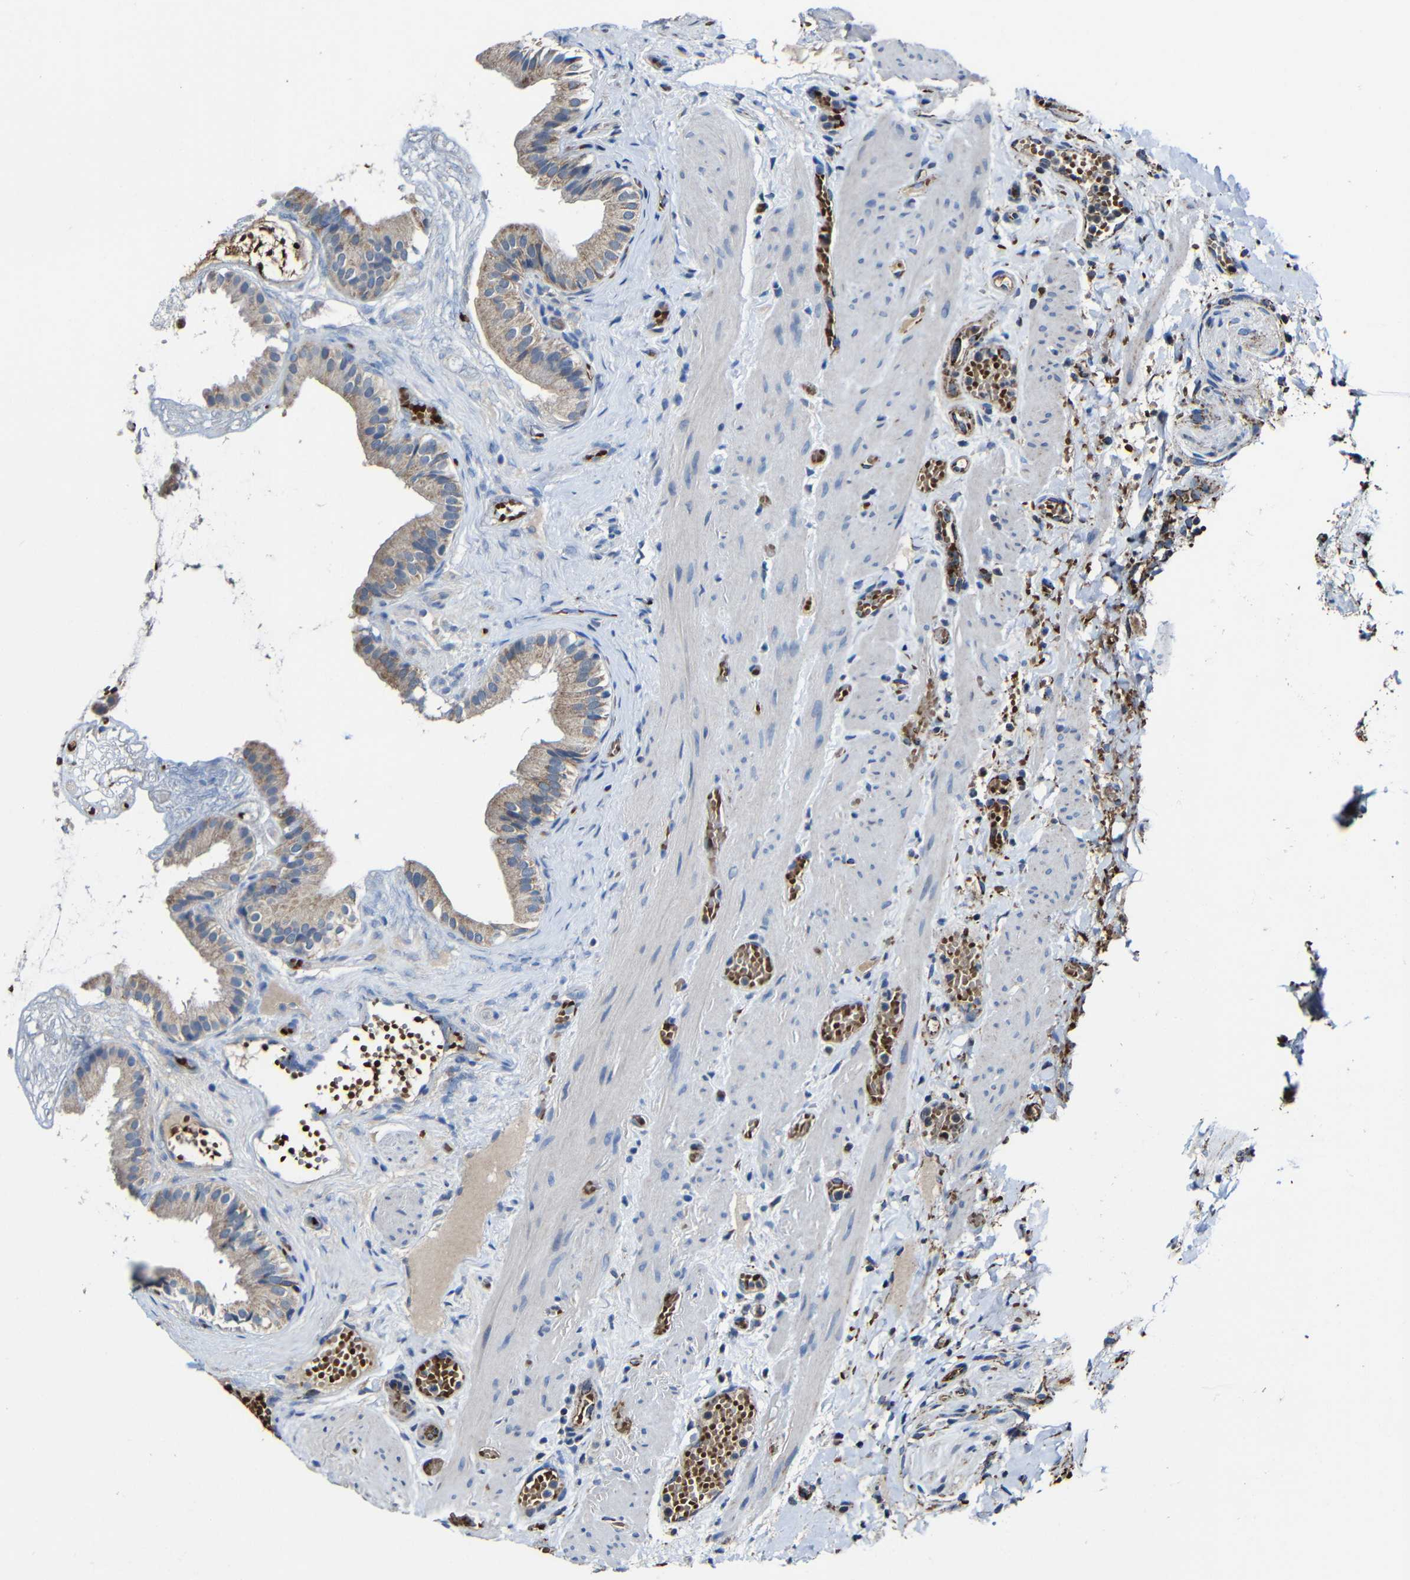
{"staining": {"intensity": "moderate", "quantity": ">75%", "location": "cytoplasmic/membranous"}, "tissue": "gallbladder", "cell_type": "Glandular cells", "image_type": "normal", "snomed": [{"axis": "morphology", "description": "Normal tissue, NOS"}, {"axis": "topography", "description": "Gallbladder"}], "caption": "Normal gallbladder demonstrates moderate cytoplasmic/membranous positivity in about >75% of glandular cells, visualized by immunohistochemistry.", "gene": "CA5B", "patient": {"sex": "female", "age": 26}}